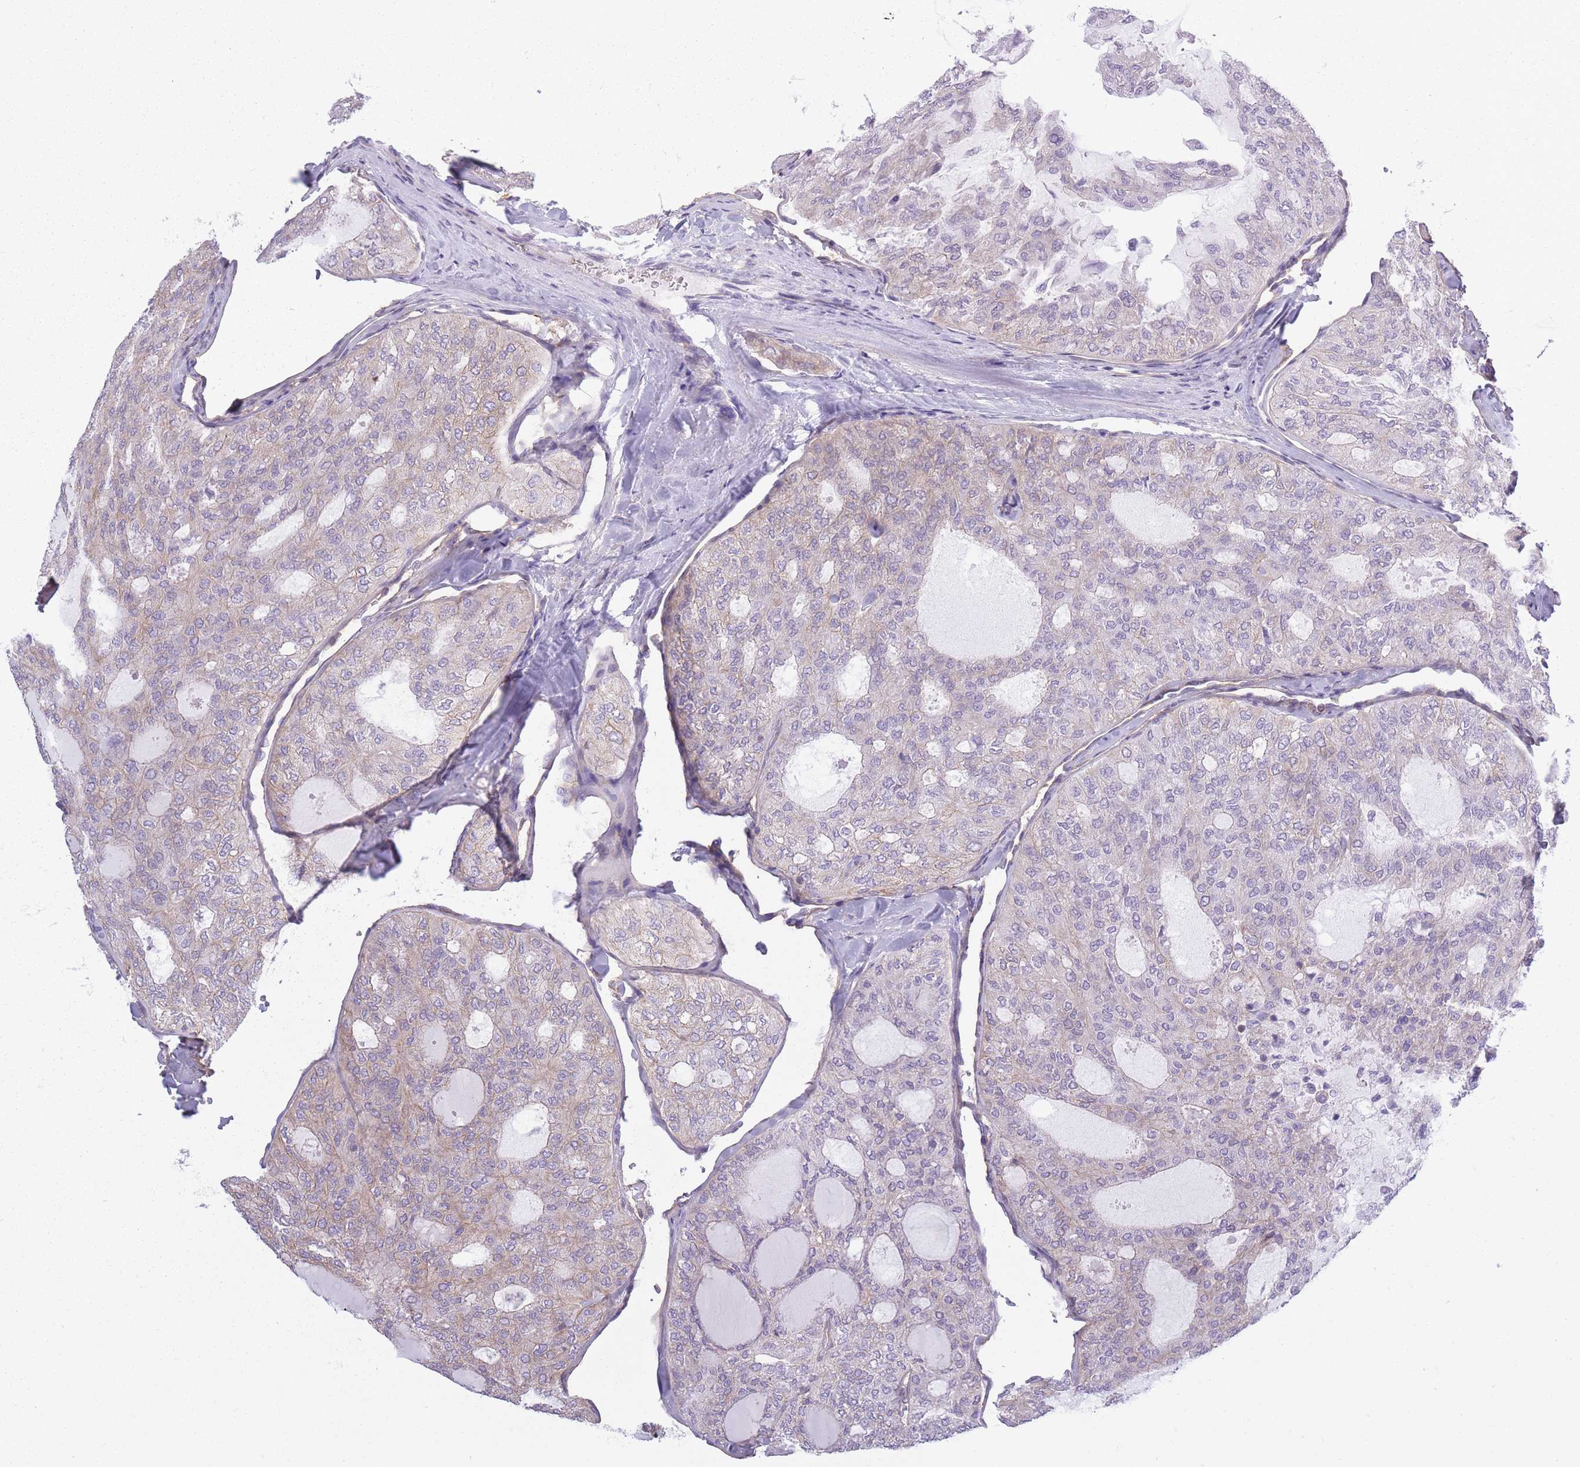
{"staining": {"intensity": "weak", "quantity": "<25%", "location": "cytoplasmic/membranous"}, "tissue": "thyroid cancer", "cell_type": "Tumor cells", "image_type": "cancer", "snomed": [{"axis": "morphology", "description": "Follicular adenoma carcinoma, NOS"}, {"axis": "topography", "description": "Thyroid gland"}], "caption": "Protein analysis of follicular adenoma carcinoma (thyroid) demonstrates no significant positivity in tumor cells. (Brightfield microscopy of DAB IHC at high magnification).", "gene": "ADD1", "patient": {"sex": "male", "age": 75}}